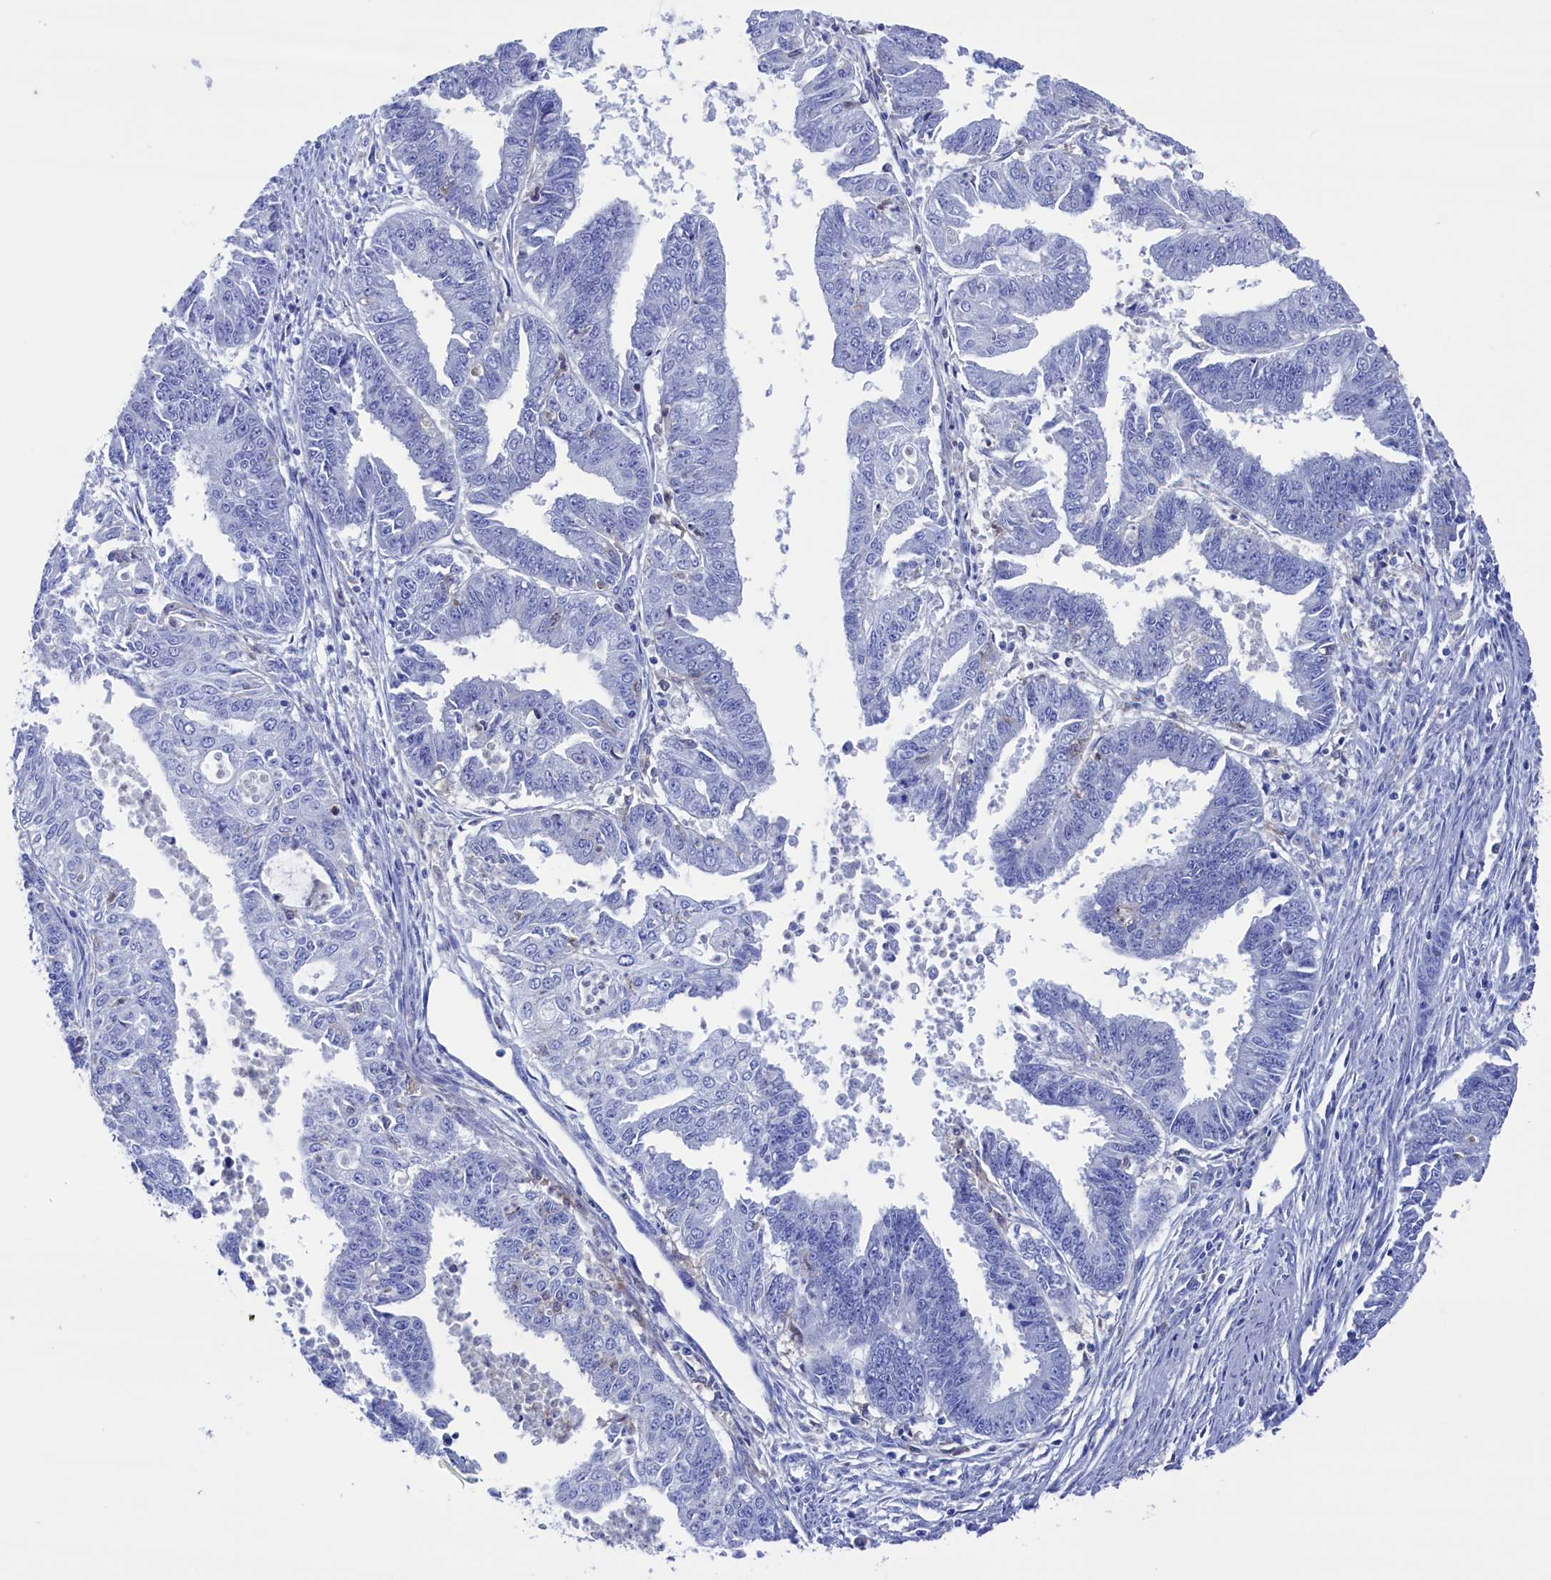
{"staining": {"intensity": "negative", "quantity": "none", "location": "none"}, "tissue": "endometrial cancer", "cell_type": "Tumor cells", "image_type": "cancer", "snomed": [{"axis": "morphology", "description": "Adenocarcinoma, NOS"}, {"axis": "topography", "description": "Endometrium"}], "caption": "Tumor cells show no significant expression in endometrial cancer (adenocarcinoma).", "gene": "TYROBP", "patient": {"sex": "female", "age": 73}}